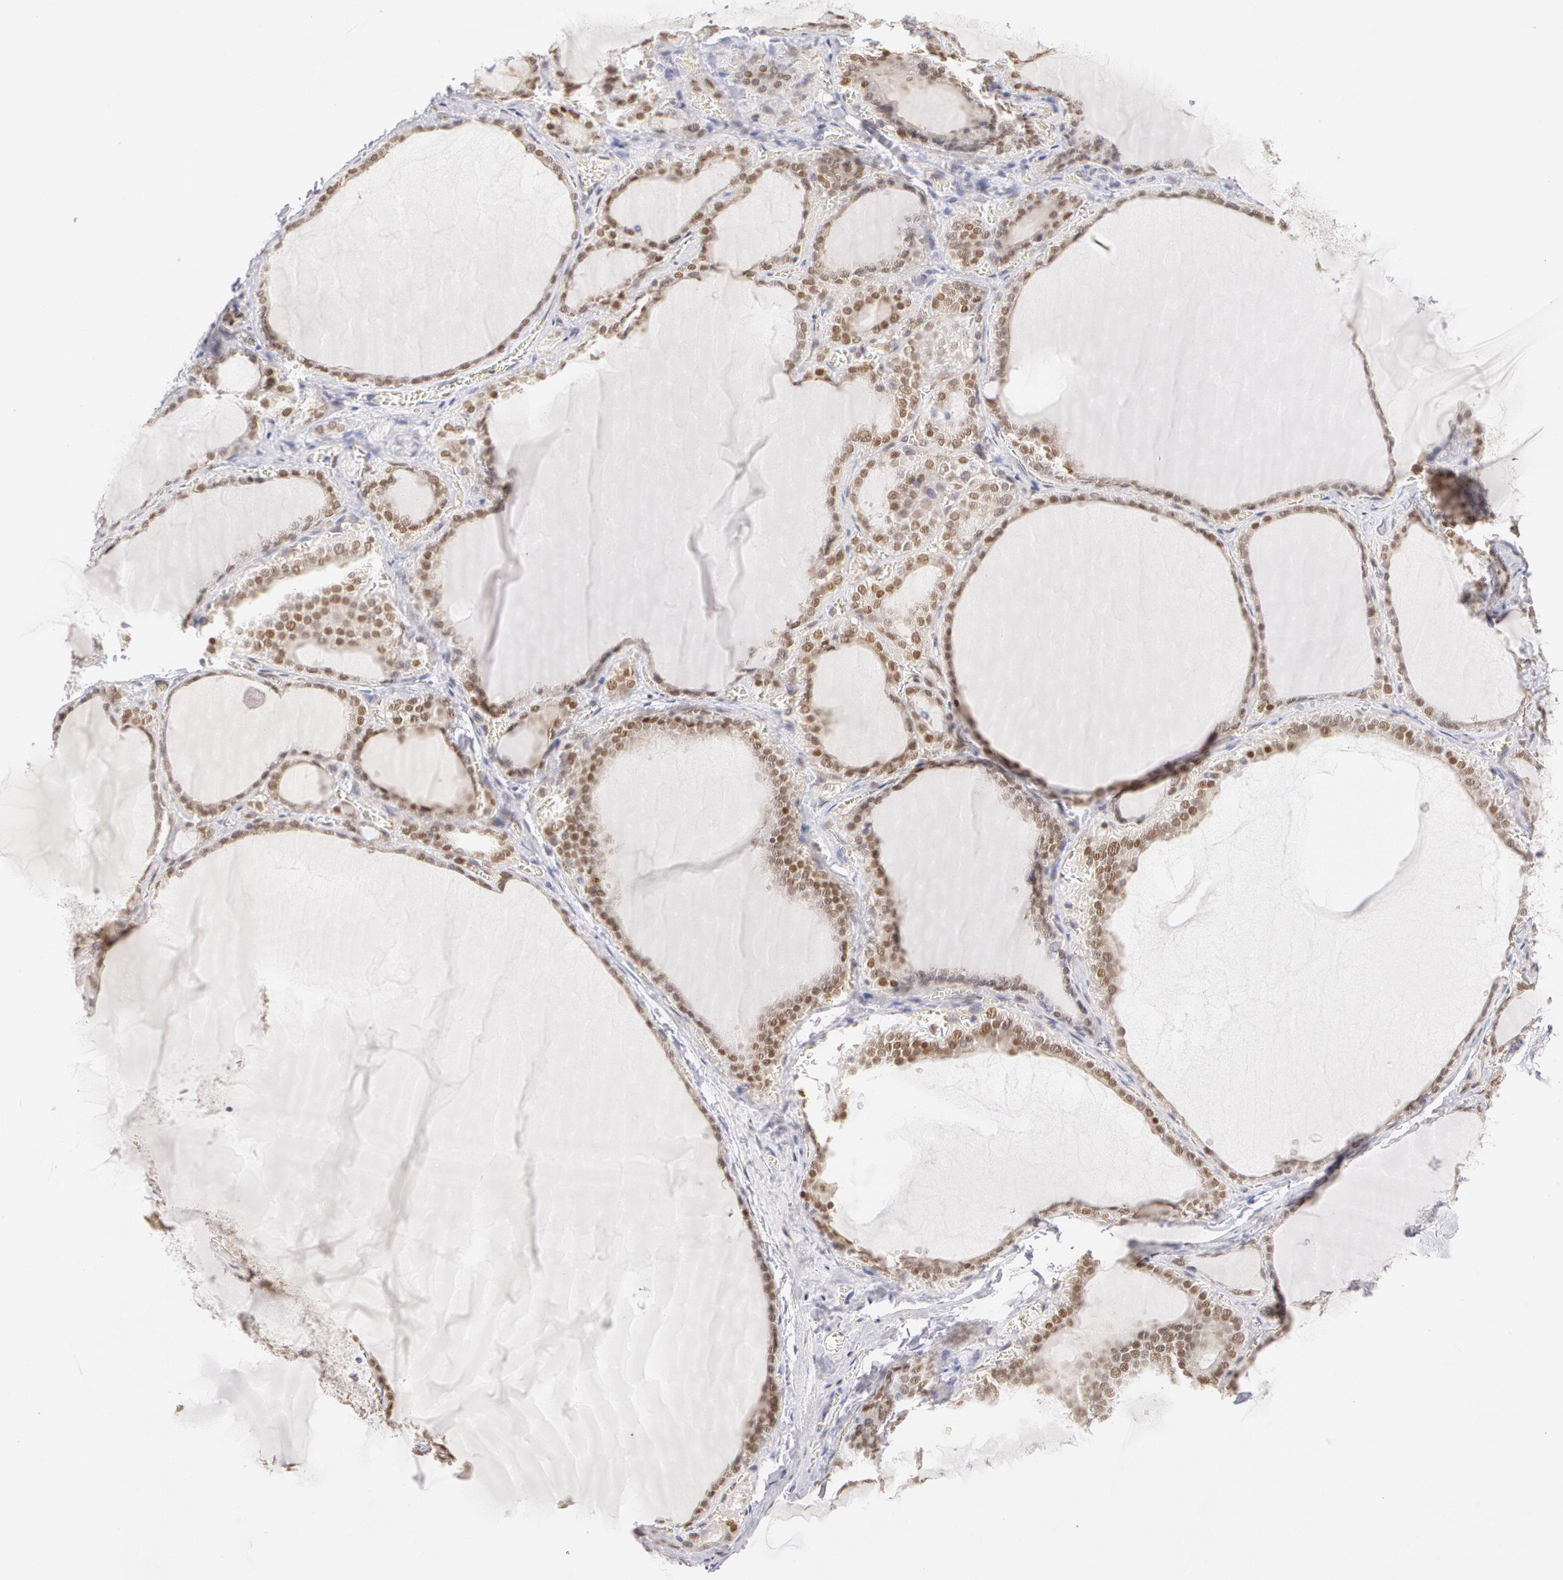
{"staining": {"intensity": "weak", "quantity": "<25%", "location": "cytoplasmic/membranous,nuclear"}, "tissue": "thyroid gland", "cell_type": "Glandular cells", "image_type": "normal", "snomed": [{"axis": "morphology", "description": "Normal tissue, NOS"}, {"axis": "topography", "description": "Thyroid gland"}], "caption": "Immunohistochemistry (IHC) image of normal thyroid gland: human thyroid gland stained with DAB (3,3'-diaminobenzidine) exhibits no significant protein positivity in glandular cells. Nuclei are stained in blue.", "gene": "DDX3X", "patient": {"sex": "female", "age": 55}}